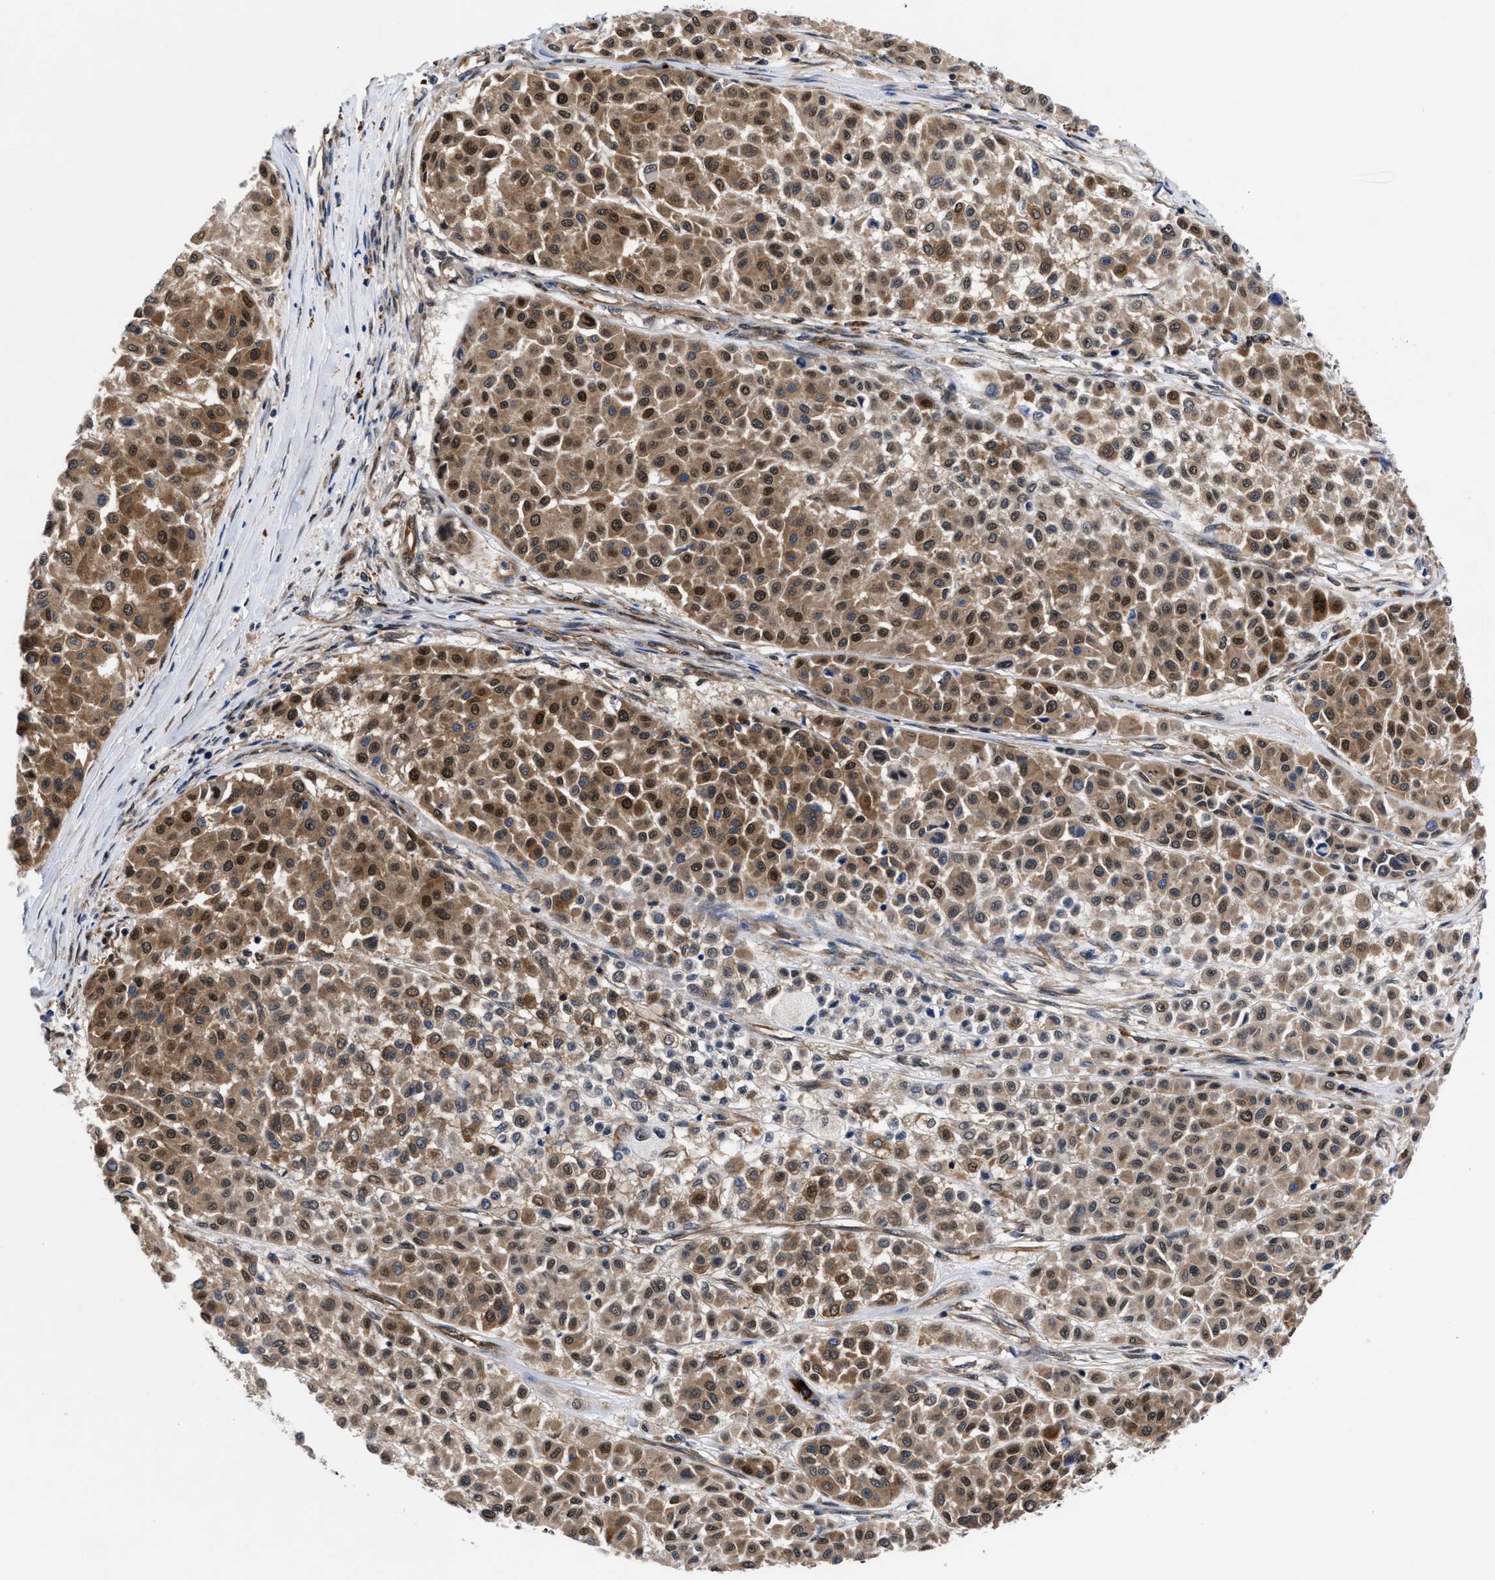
{"staining": {"intensity": "moderate", "quantity": ">75%", "location": "cytoplasmic/membranous,nuclear"}, "tissue": "melanoma", "cell_type": "Tumor cells", "image_type": "cancer", "snomed": [{"axis": "morphology", "description": "Malignant melanoma, Metastatic site"}, {"axis": "topography", "description": "Soft tissue"}], "caption": "Immunohistochemical staining of melanoma demonstrates medium levels of moderate cytoplasmic/membranous and nuclear protein staining in about >75% of tumor cells.", "gene": "ACLY", "patient": {"sex": "male", "age": 41}}